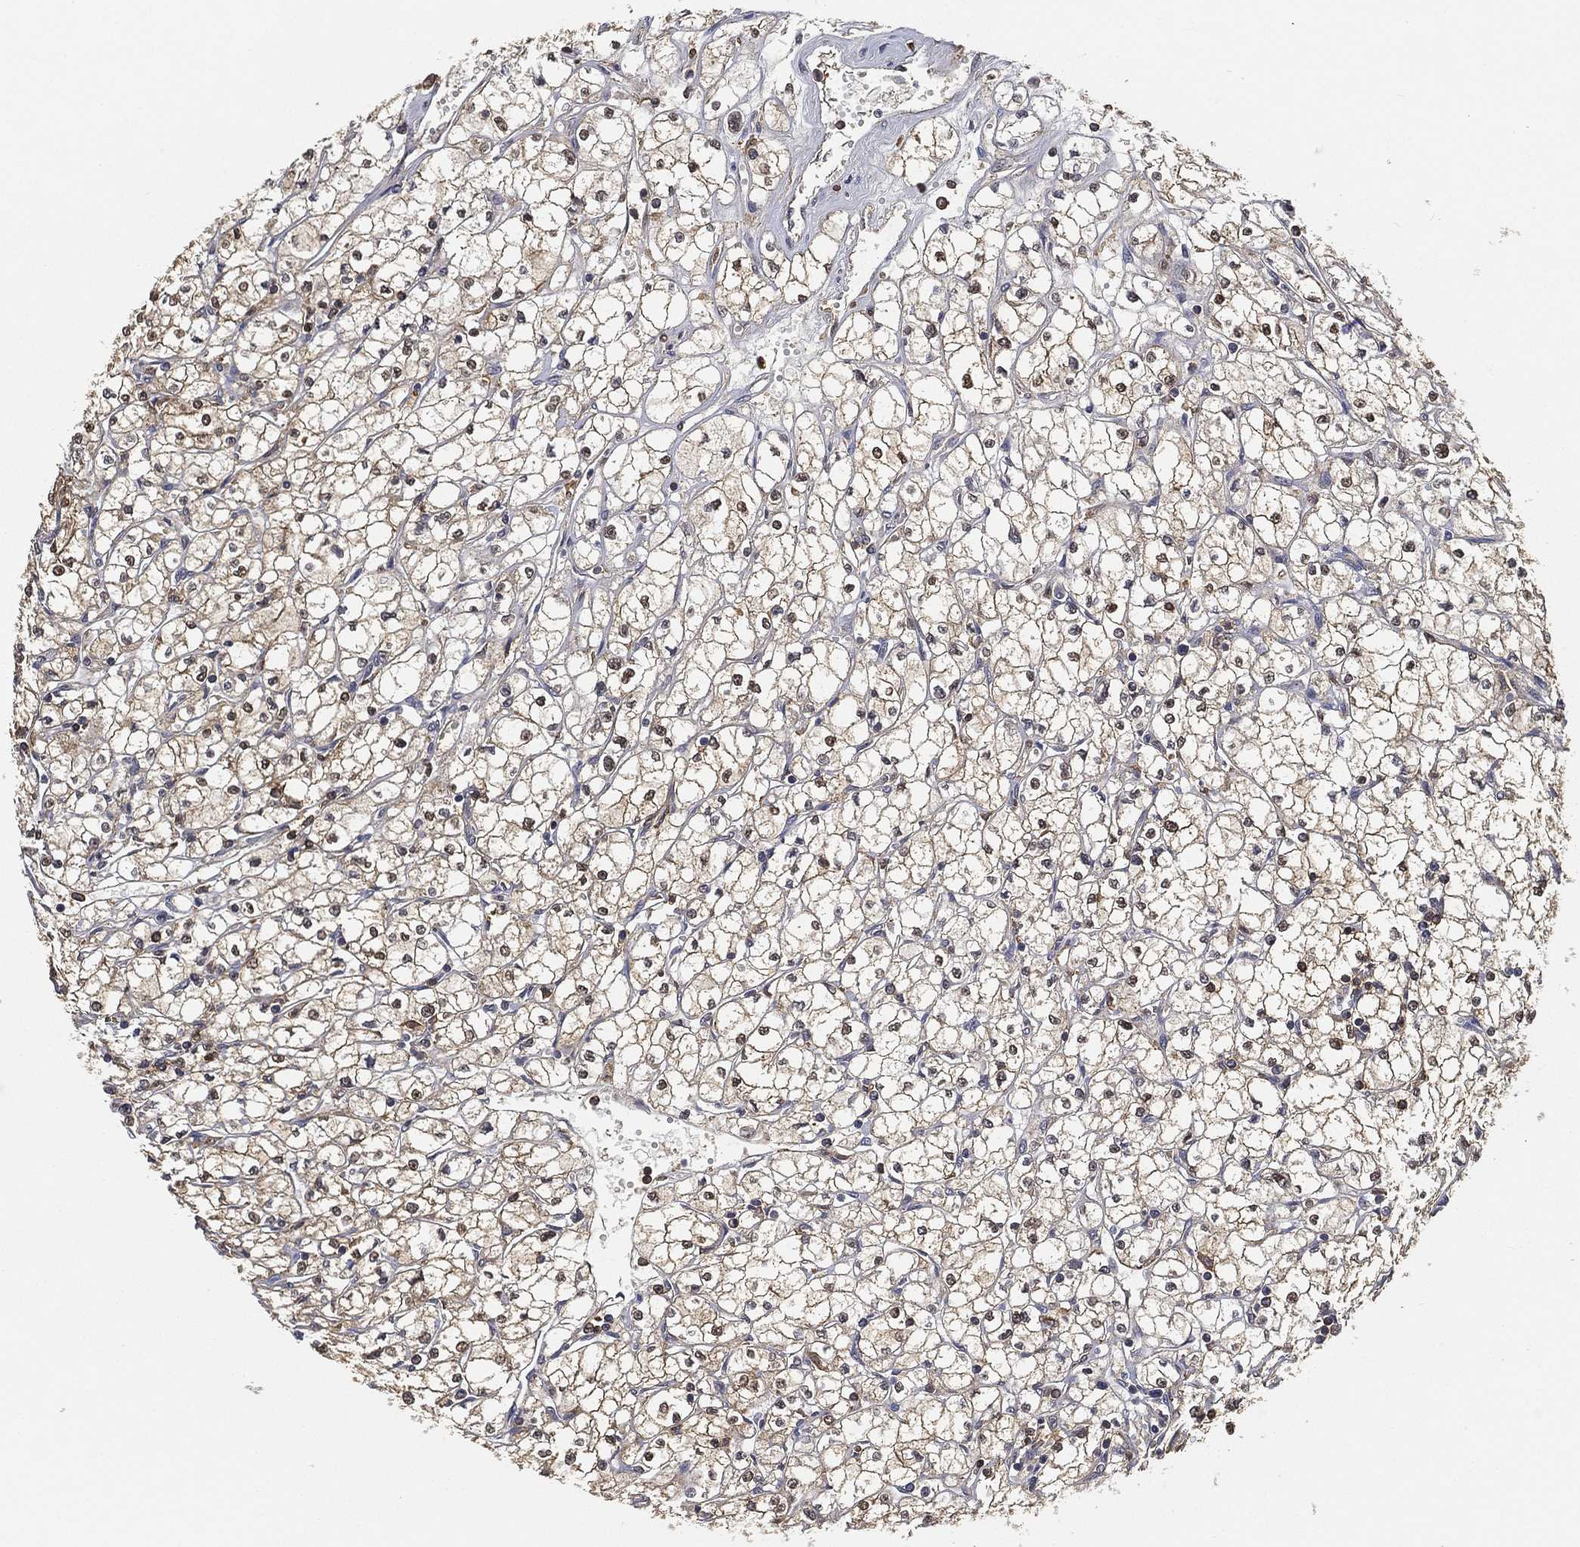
{"staining": {"intensity": "moderate", "quantity": ">75%", "location": "cytoplasmic/membranous,nuclear"}, "tissue": "renal cancer", "cell_type": "Tumor cells", "image_type": "cancer", "snomed": [{"axis": "morphology", "description": "Adenocarcinoma, NOS"}, {"axis": "topography", "description": "Kidney"}], "caption": "Human renal cancer (adenocarcinoma) stained with a protein marker reveals moderate staining in tumor cells.", "gene": "CRYL1", "patient": {"sex": "male", "age": 67}}